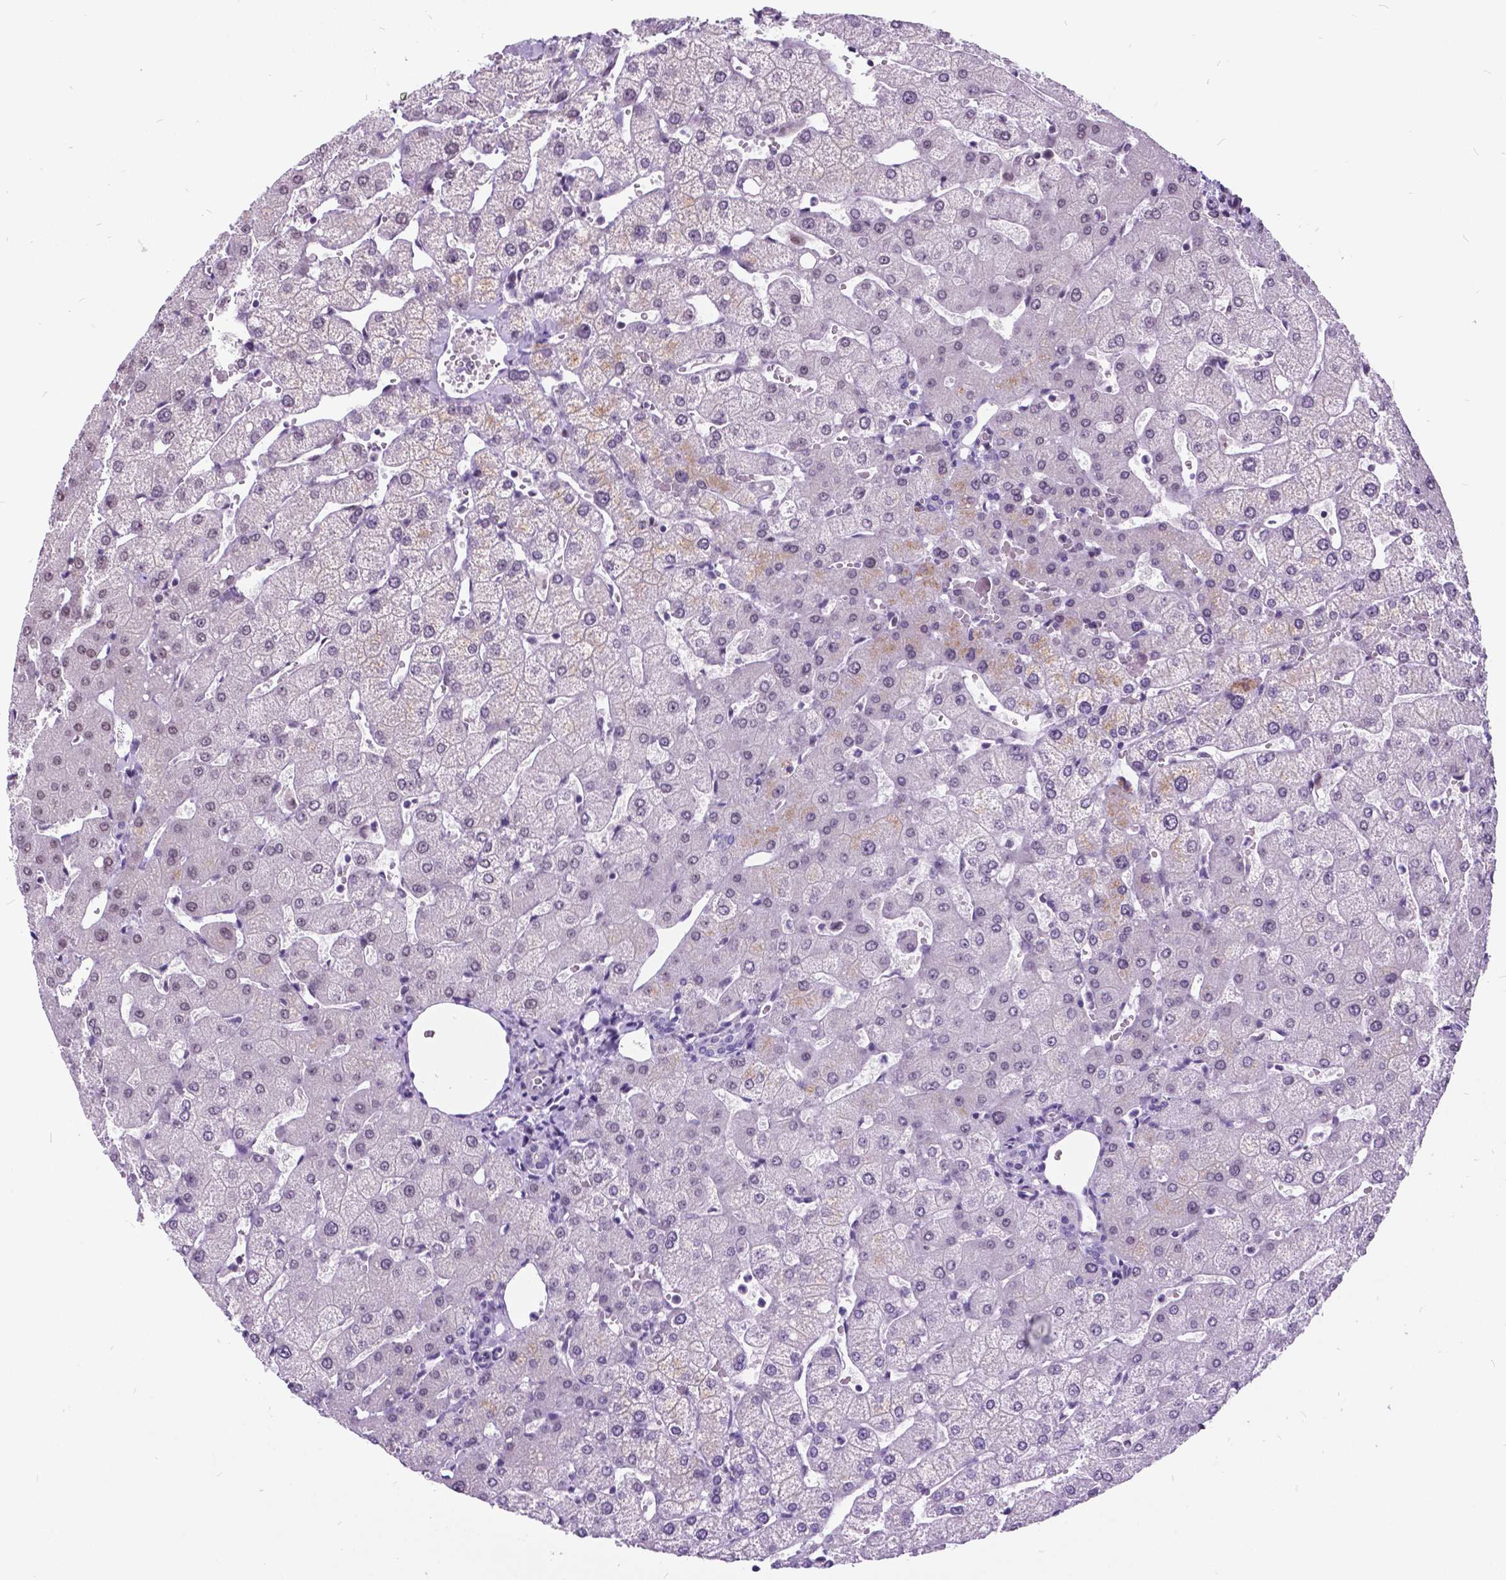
{"staining": {"intensity": "negative", "quantity": "none", "location": "none"}, "tissue": "liver", "cell_type": "Cholangiocytes", "image_type": "normal", "snomed": [{"axis": "morphology", "description": "Normal tissue, NOS"}, {"axis": "topography", "description": "Liver"}], "caption": "Immunohistochemical staining of unremarkable human liver displays no significant staining in cholangiocytes.", "gene": "DPF3", "patient": {"sex": "female", "age": 54}}